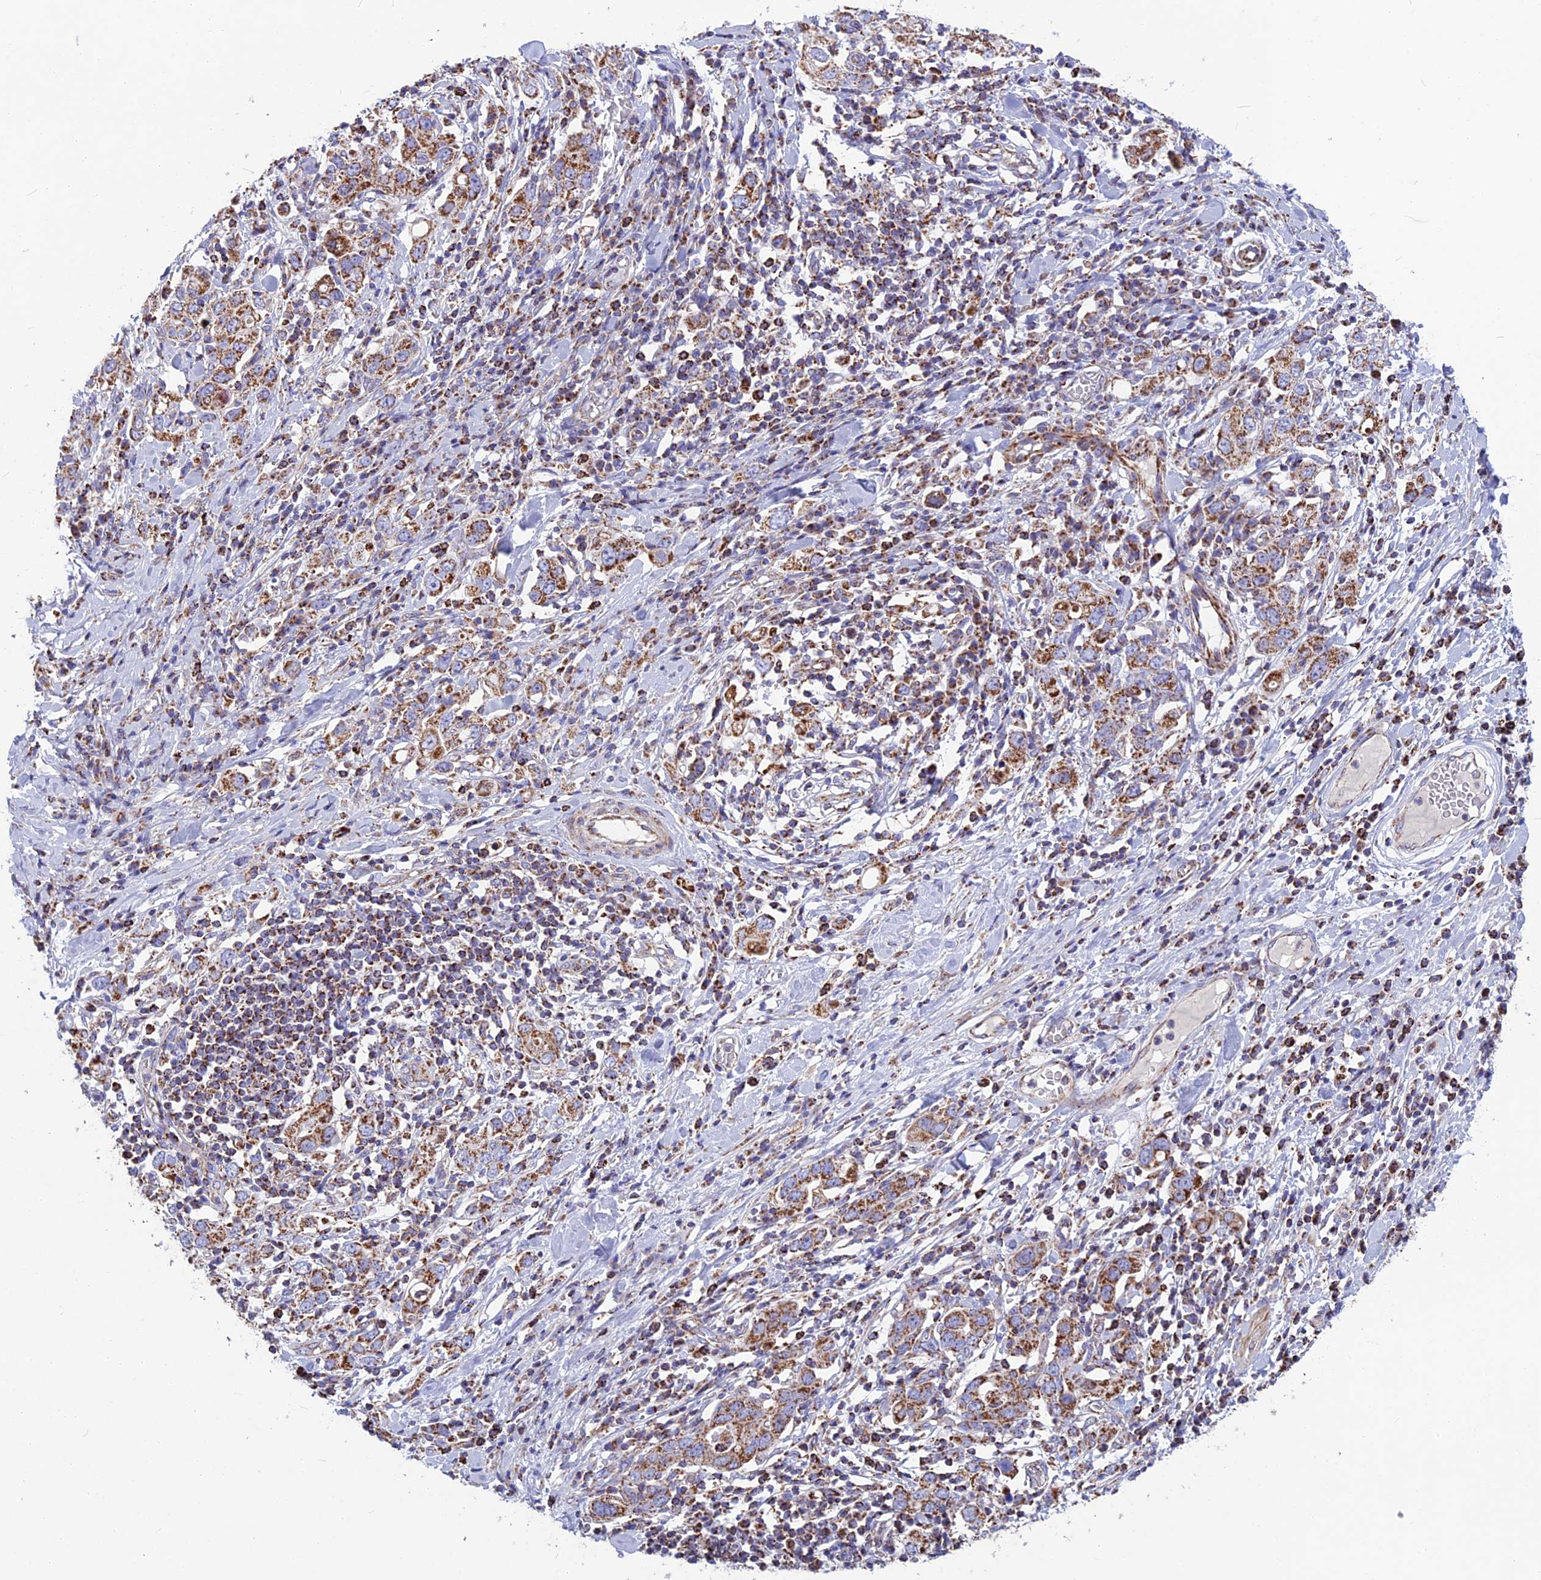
{"staining": {"intensity": "moderate", "quantity": ">75%", "location": "cytoplasmic/membranous"}, "tissue": "stomach cancer", "cell_type": "Tumor cells", "image_type": "cancer", "snomed": [{"axis": "morphology", "description": "Adenocarcinoma, NOS"}, {"axis": "topography", "description": "Stomach, upper"}], "caption": "Approximately >75% of tumor cells in human stomach adenocarcinoma demonstrate moderate cytoplasmic/membranous protein staining as visualized by brown immunohistochemical staining.", "gene": "CS", "patient": {"sex": "male", "age": 62}}